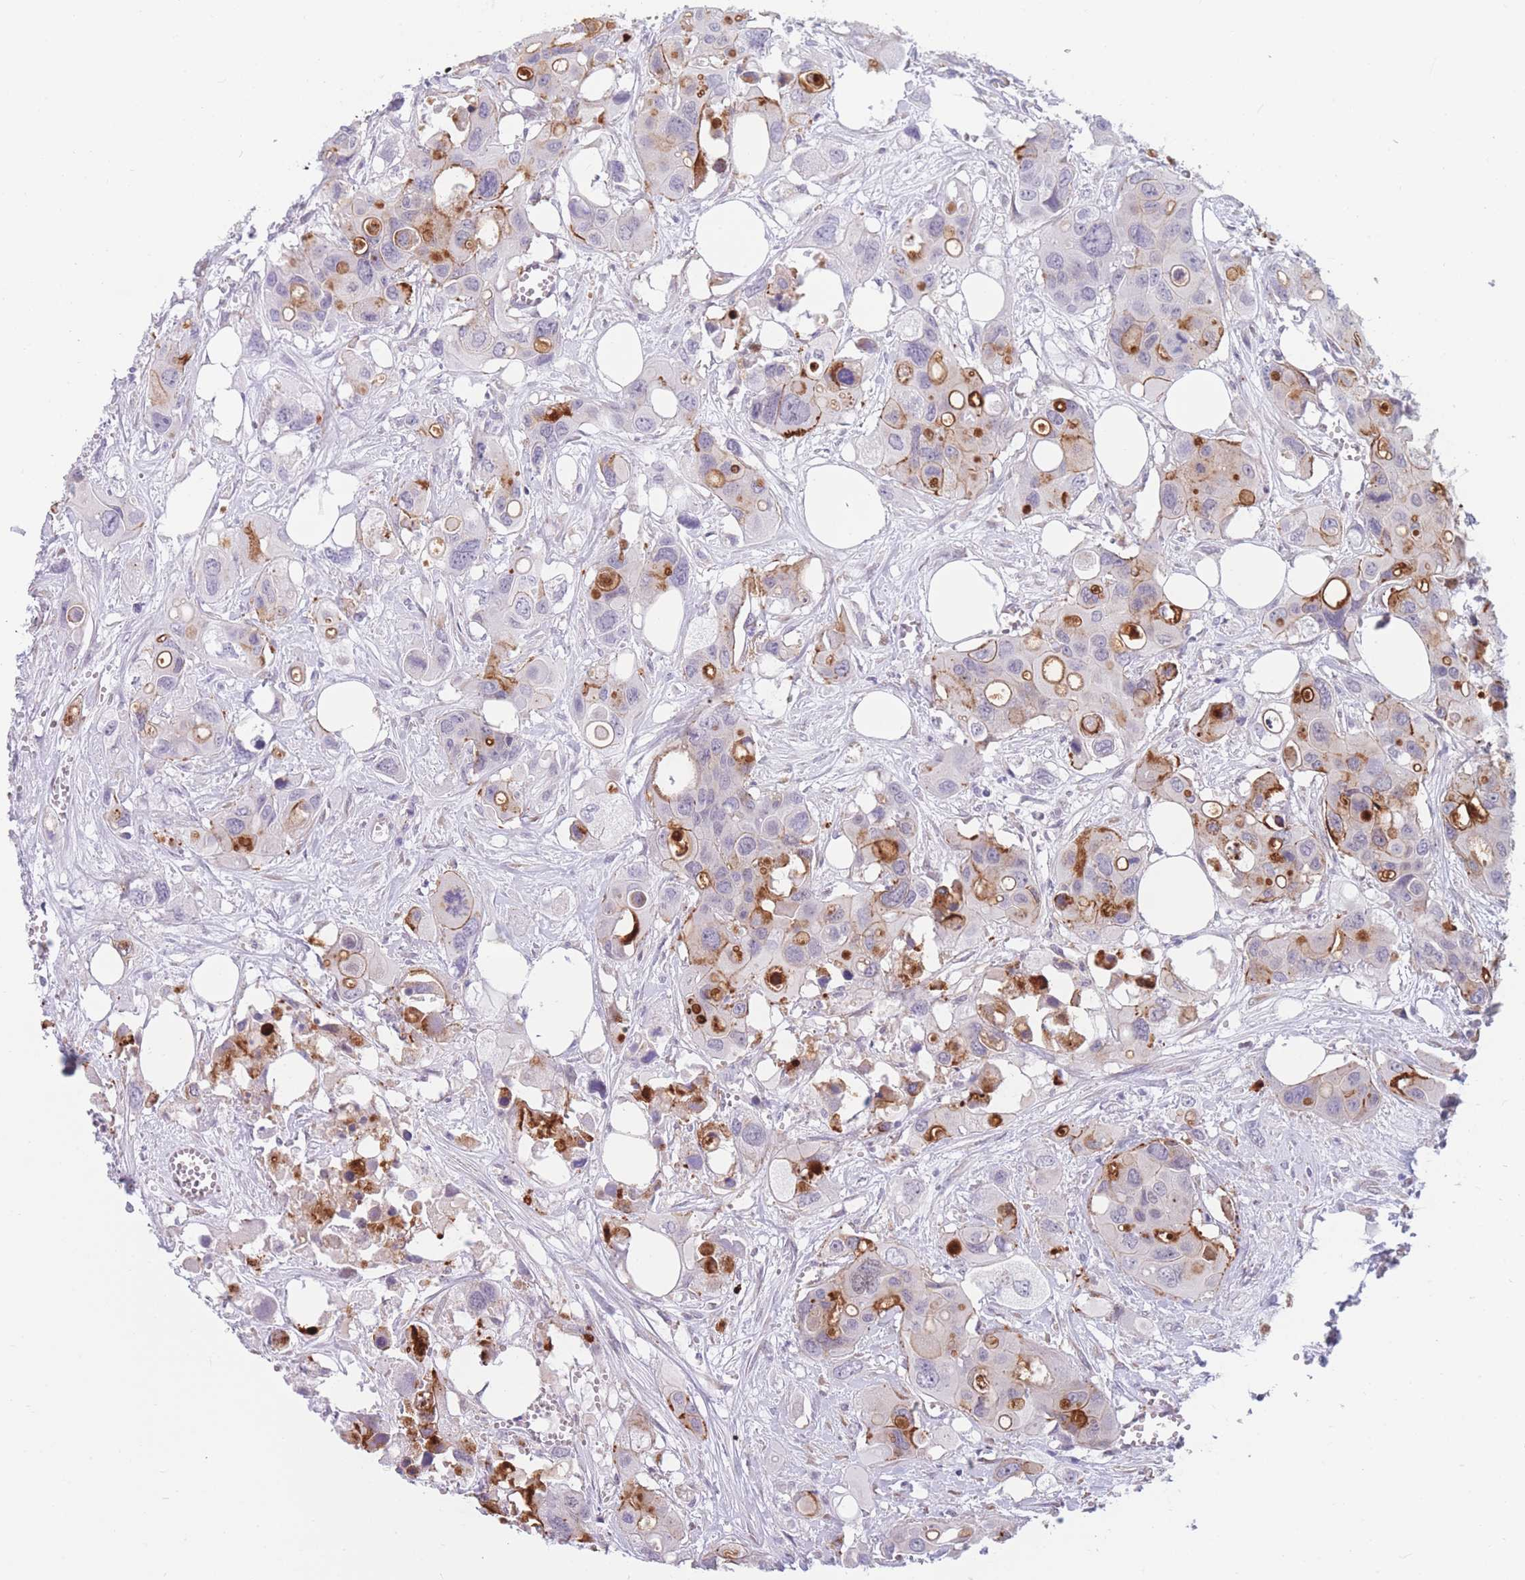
{"staining": {"intensity": "moderate", "quantity": "<25%", "location": "cytoplasmic/membranous"}, "tissue": "colorectal cancer", "cell_type": "Tumor cells", "image_type": "cancer", "snomed": [{"axis": "morphology", "description": "Adenocarcinoma, NOS"}, {"axis": "topography", "description": "Colon"}], "caption": "Moderate cytoplasmic/membranous protein staining is appreciated in approximately <25% of tumor cells in adenocarcinoma (colorectal). Nuclei are stained in blue.", "gene": "COL27A1", "patient": {"sex": "male", "age": 77}}